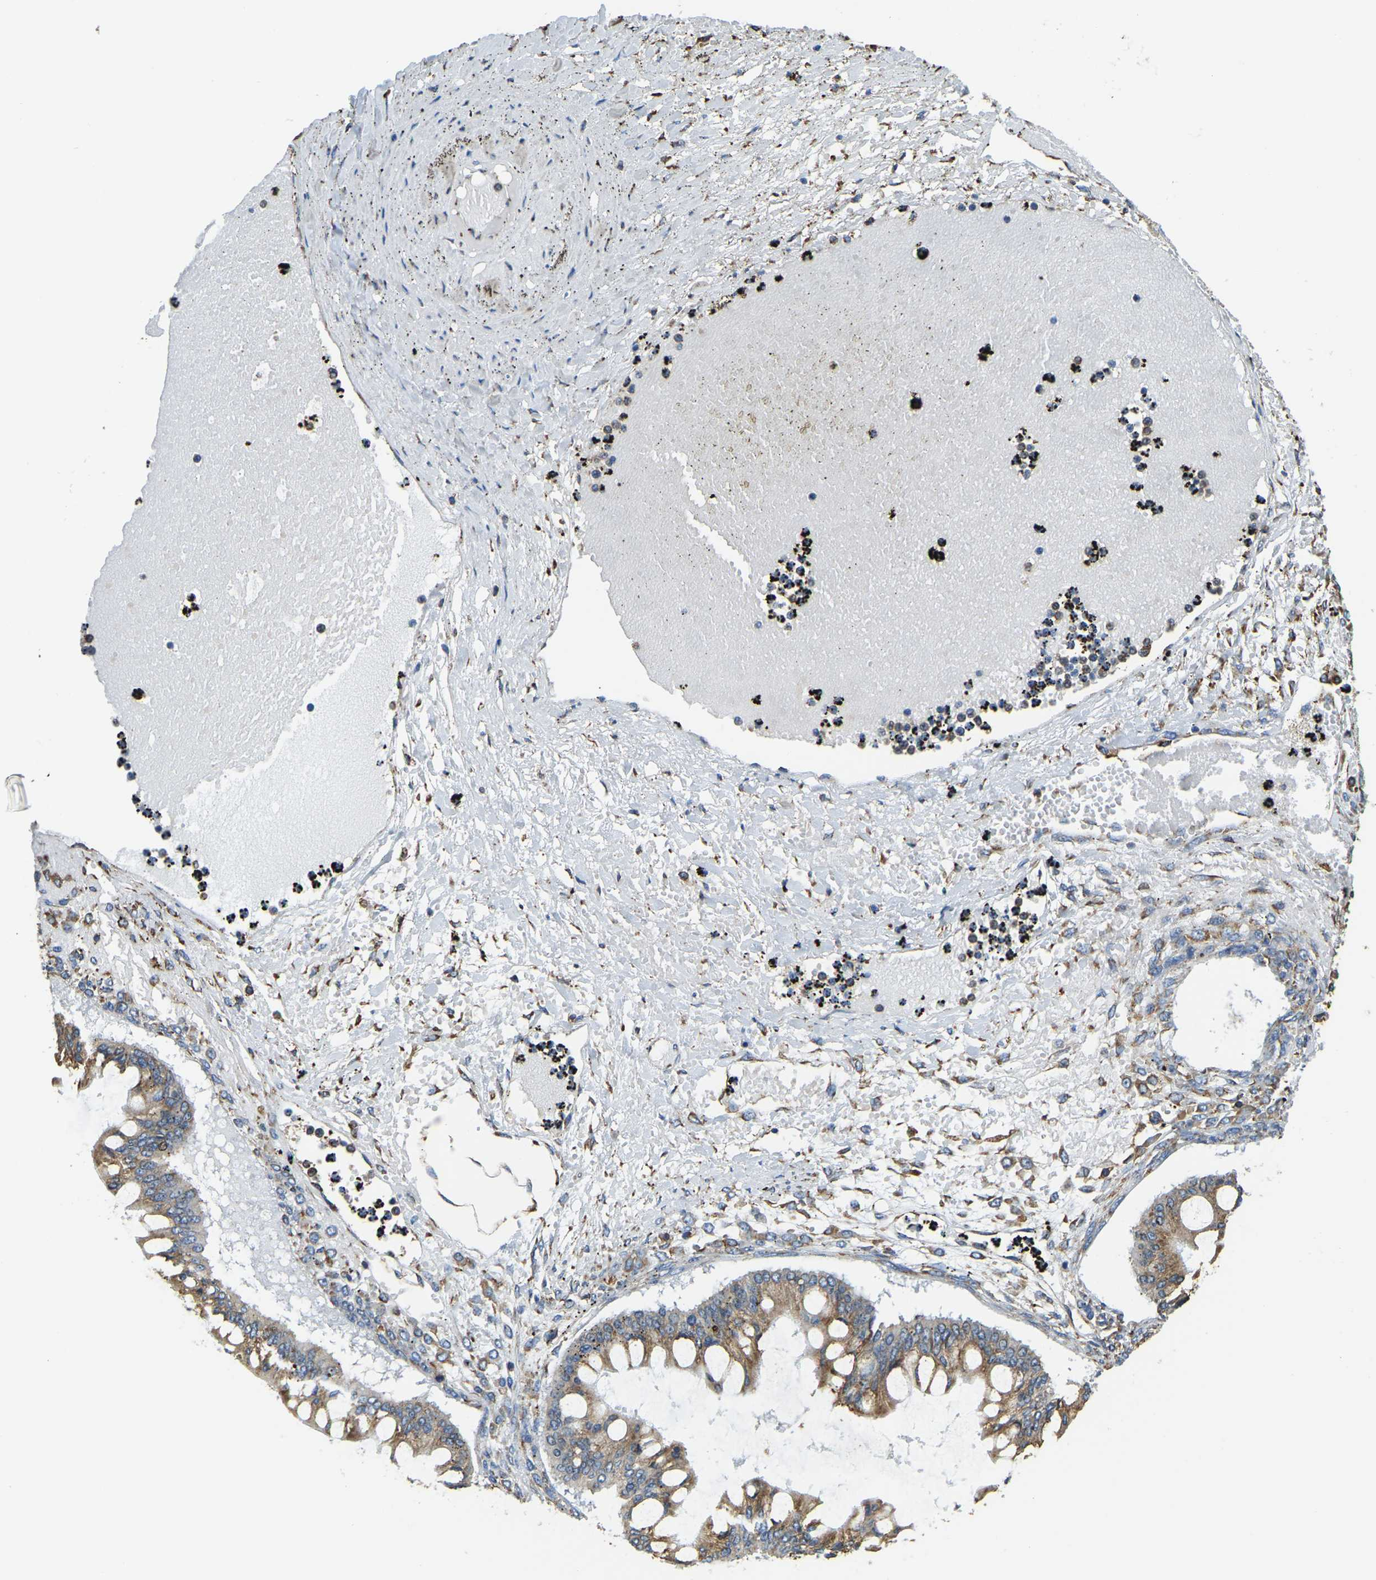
{"staining": {"intensity": "moderate", "quantity": ">75%", "location": "cytoplasmic/membranous"}, "tissue": "ovarian cancer", "cell_type": "Tumor cells", "image_type": "cancer", "snomed": [{"axis": "morphology", "description": "Cystadenocarcinoma, mucinous, NOS"}, {"axis": "topography", "description": "Ovary"}], "caption": "A brown stain labels moderate cytoplasmic/membranous expression of a protein in mucinous cystadenocarcinoma (ovarian) tumor cells. (Stains: DAB (3,3'-diaminobenzidine) in brown, nuclei in blue, Microscopy: brightfield microscopy at high magnification).", "gene": "RNF115", "patient": {"sex": "female", "age": 73}}